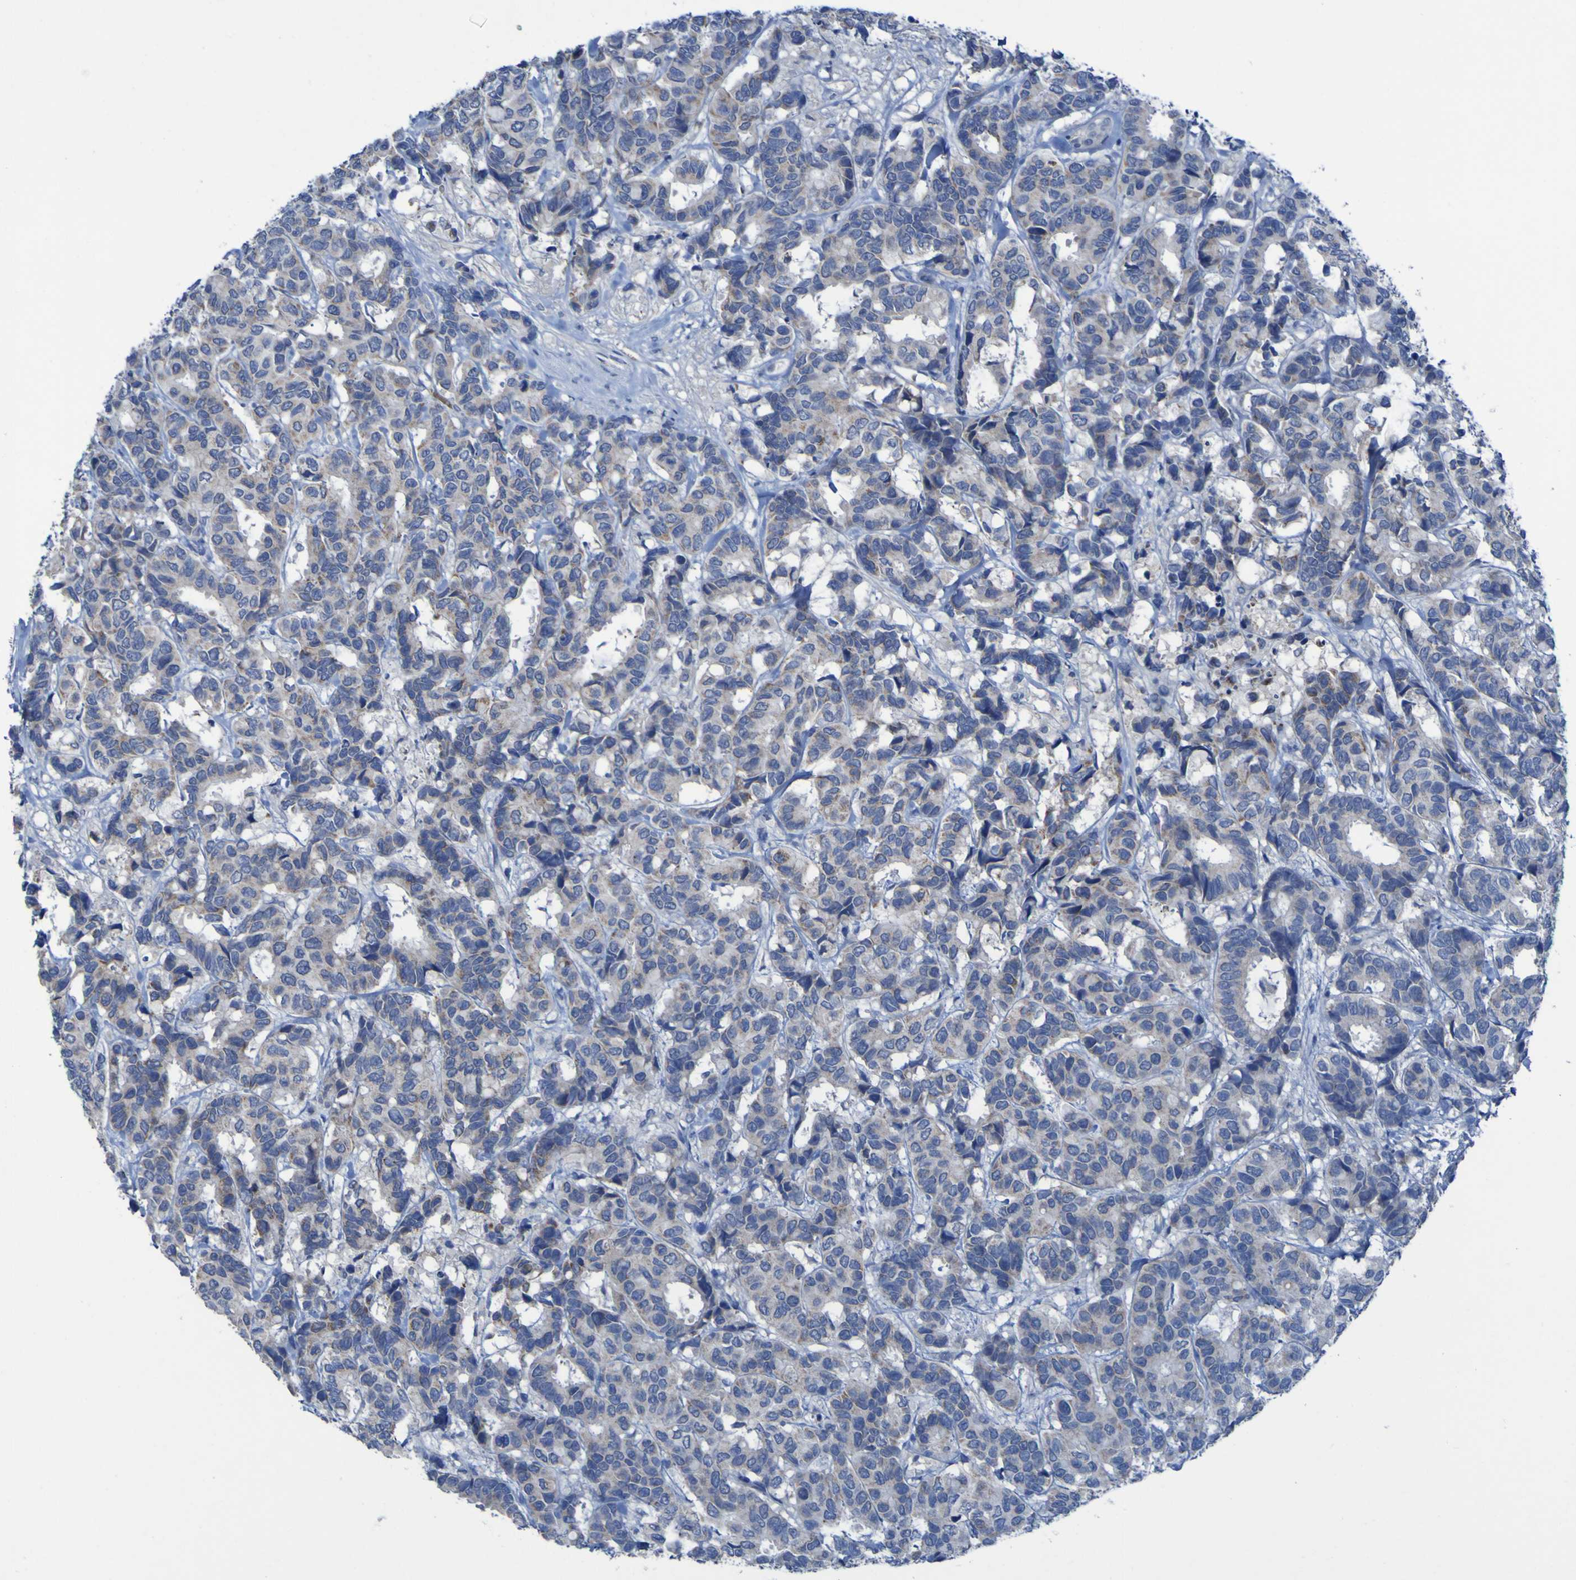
{"staining": {"intensity": "negative", "quantity": "none", "location": "none"}, "tissue": "breast cancer", "cell_type": "Tumor cells", "image_type": "cancer", "snomed": [{"axis": "morphology", "description": "Duct carcinoma"}, {"axis": "topography", "description": "Breast"}], "caption": "Immunohistochemistry image of human intraductal carcinoma (breast) stained for a protein (brown), which exhibits no staining in tumor cells.", "gene": "SGK2", "patient": {"sex": "female", "age": 87}}